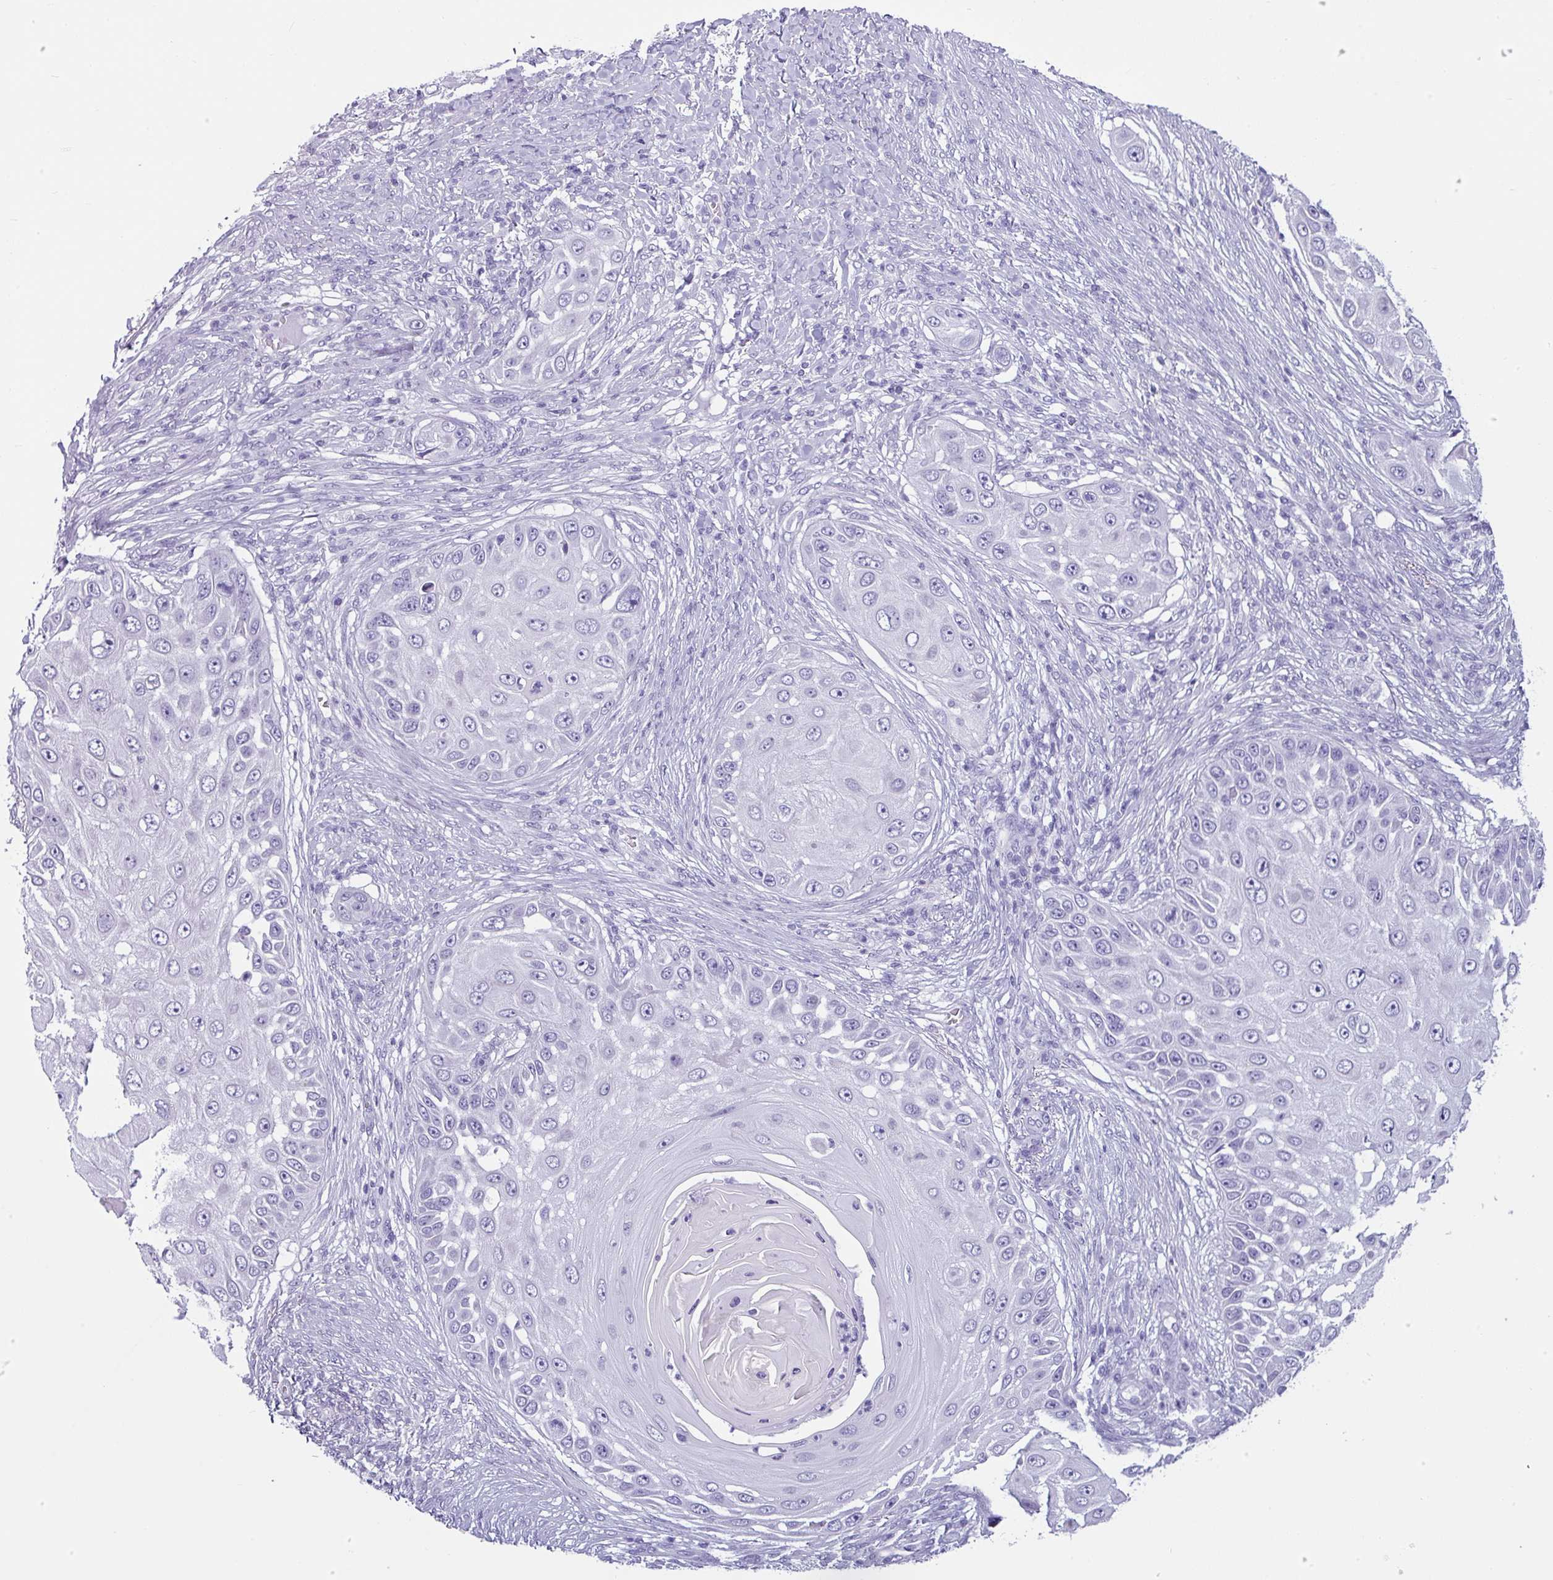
{"staining": {"intensity": "negative", "quantity": "none", "location": "none"}, "tissue": "skin cancer", "cell_type": "Tumor cells", "image_type": "cancer", "snomed": [{"axis": "morphology", "description": "Squamous cell carcinoma, NOS"}, {"axis": "topography", "description": "Skin"}], "caption": "IHC histopathology image of neoplastic tissue: human skin cancer (squamous cell carcinoma) stained with DAB (3,3'-diaminobenzidine) demonstrates no significant protein expression in tumor cells. (Brightfield microscopy of DAB (3,3'-diaminobenzidine) immunohistochemistry (IHC) at high magnification).", "gene": "VCY1B", "patient": {"sex": "female", "age": 44}}